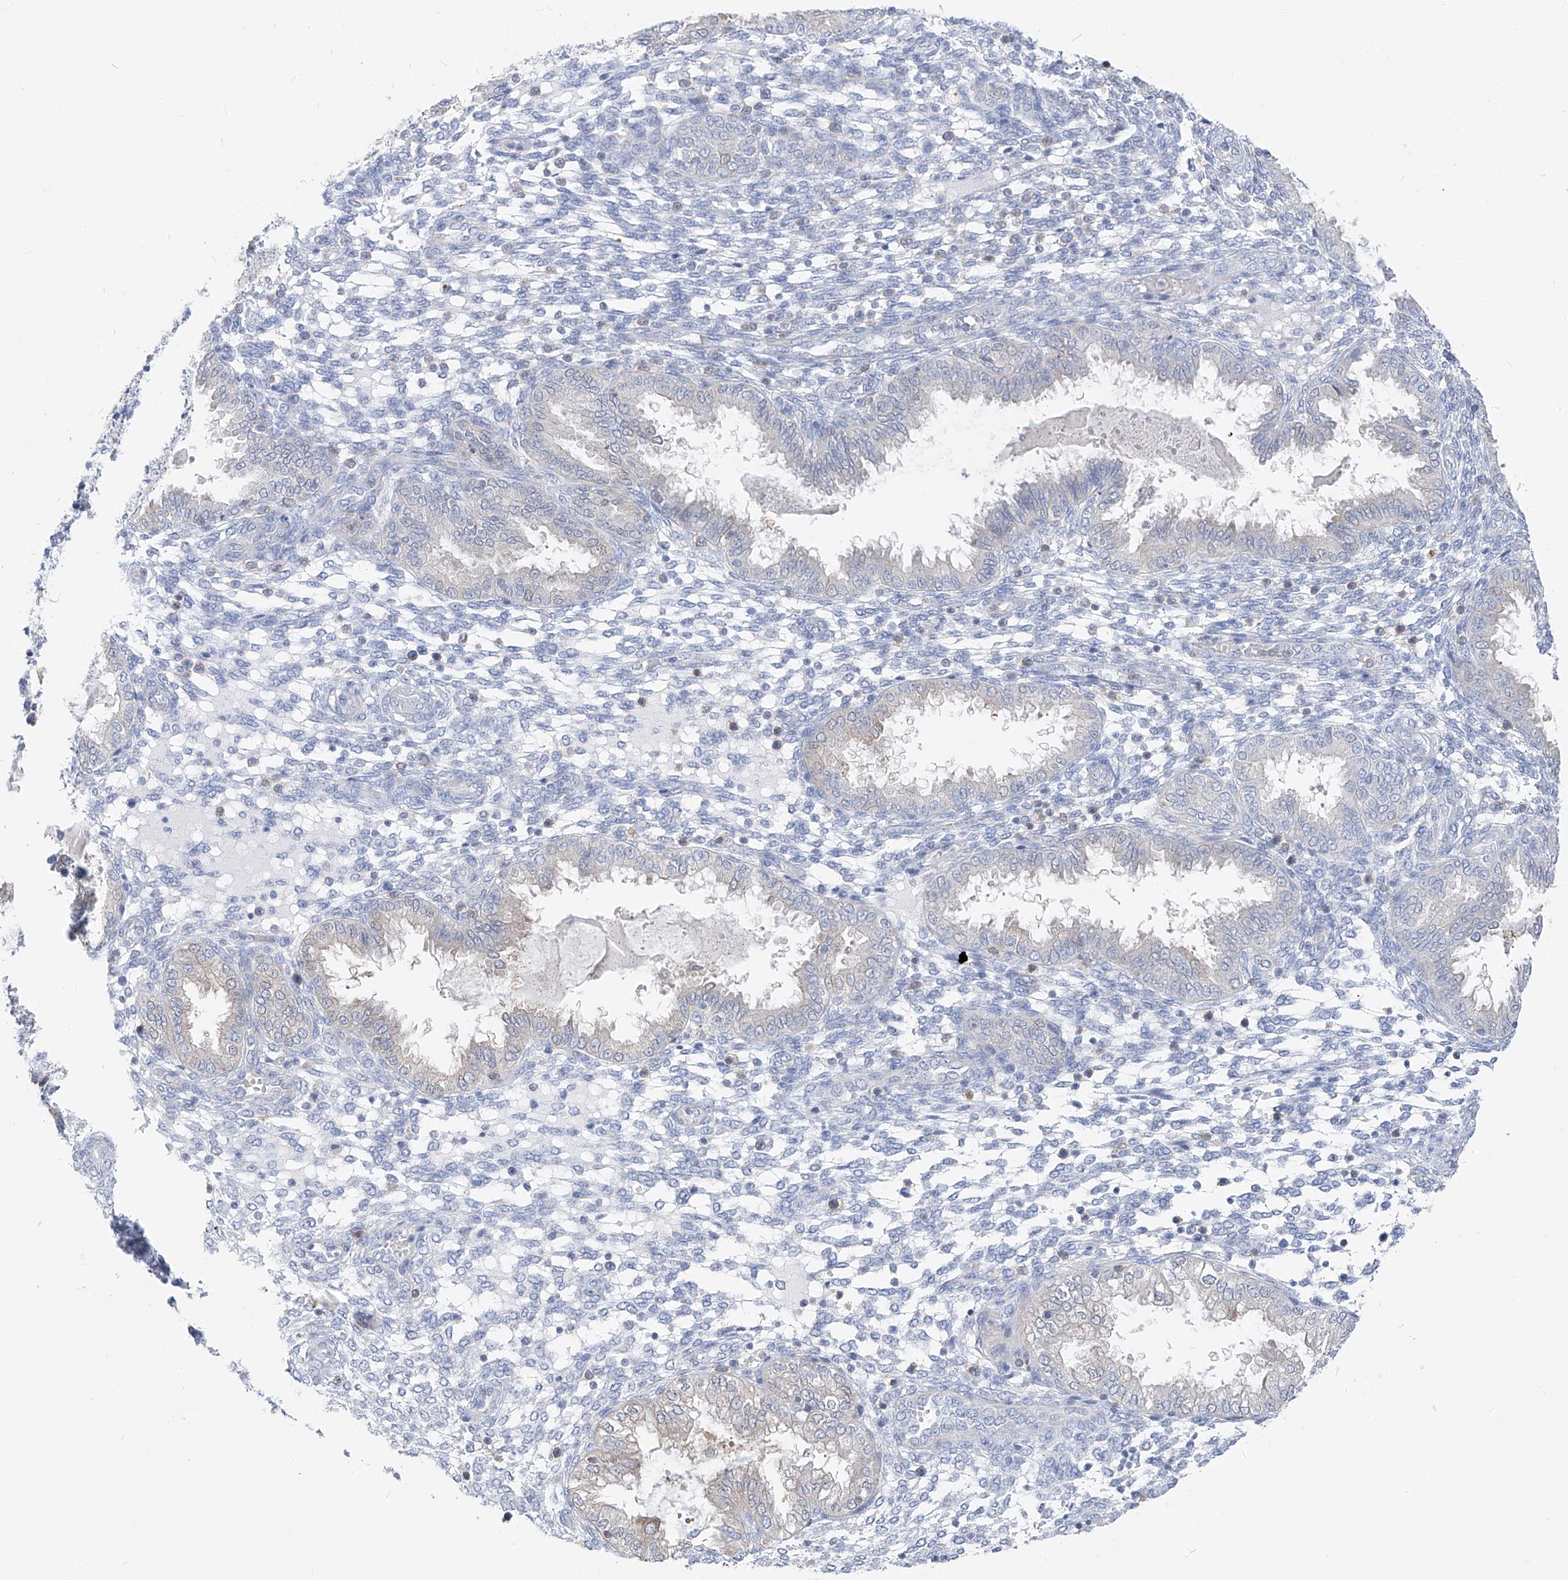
{"staining": {"intensity": "negative", "quantity": "none", "location": "none"}, "tissue": "endometrium", "cell_type": "Cells in endometrial stroma", "image_type": "normal", "snomed": [{"axis": "morphology", "description": "Normal tissue, NOS"}, {"axis": "topography", "description": "Endometrium"}], "caption": "Protein analysis of unremarkable endometrium displays no significant positivity in cells in endometrial stroma.", "gene": "UFL1", "patient": {"sex": "female", "age": 33}}